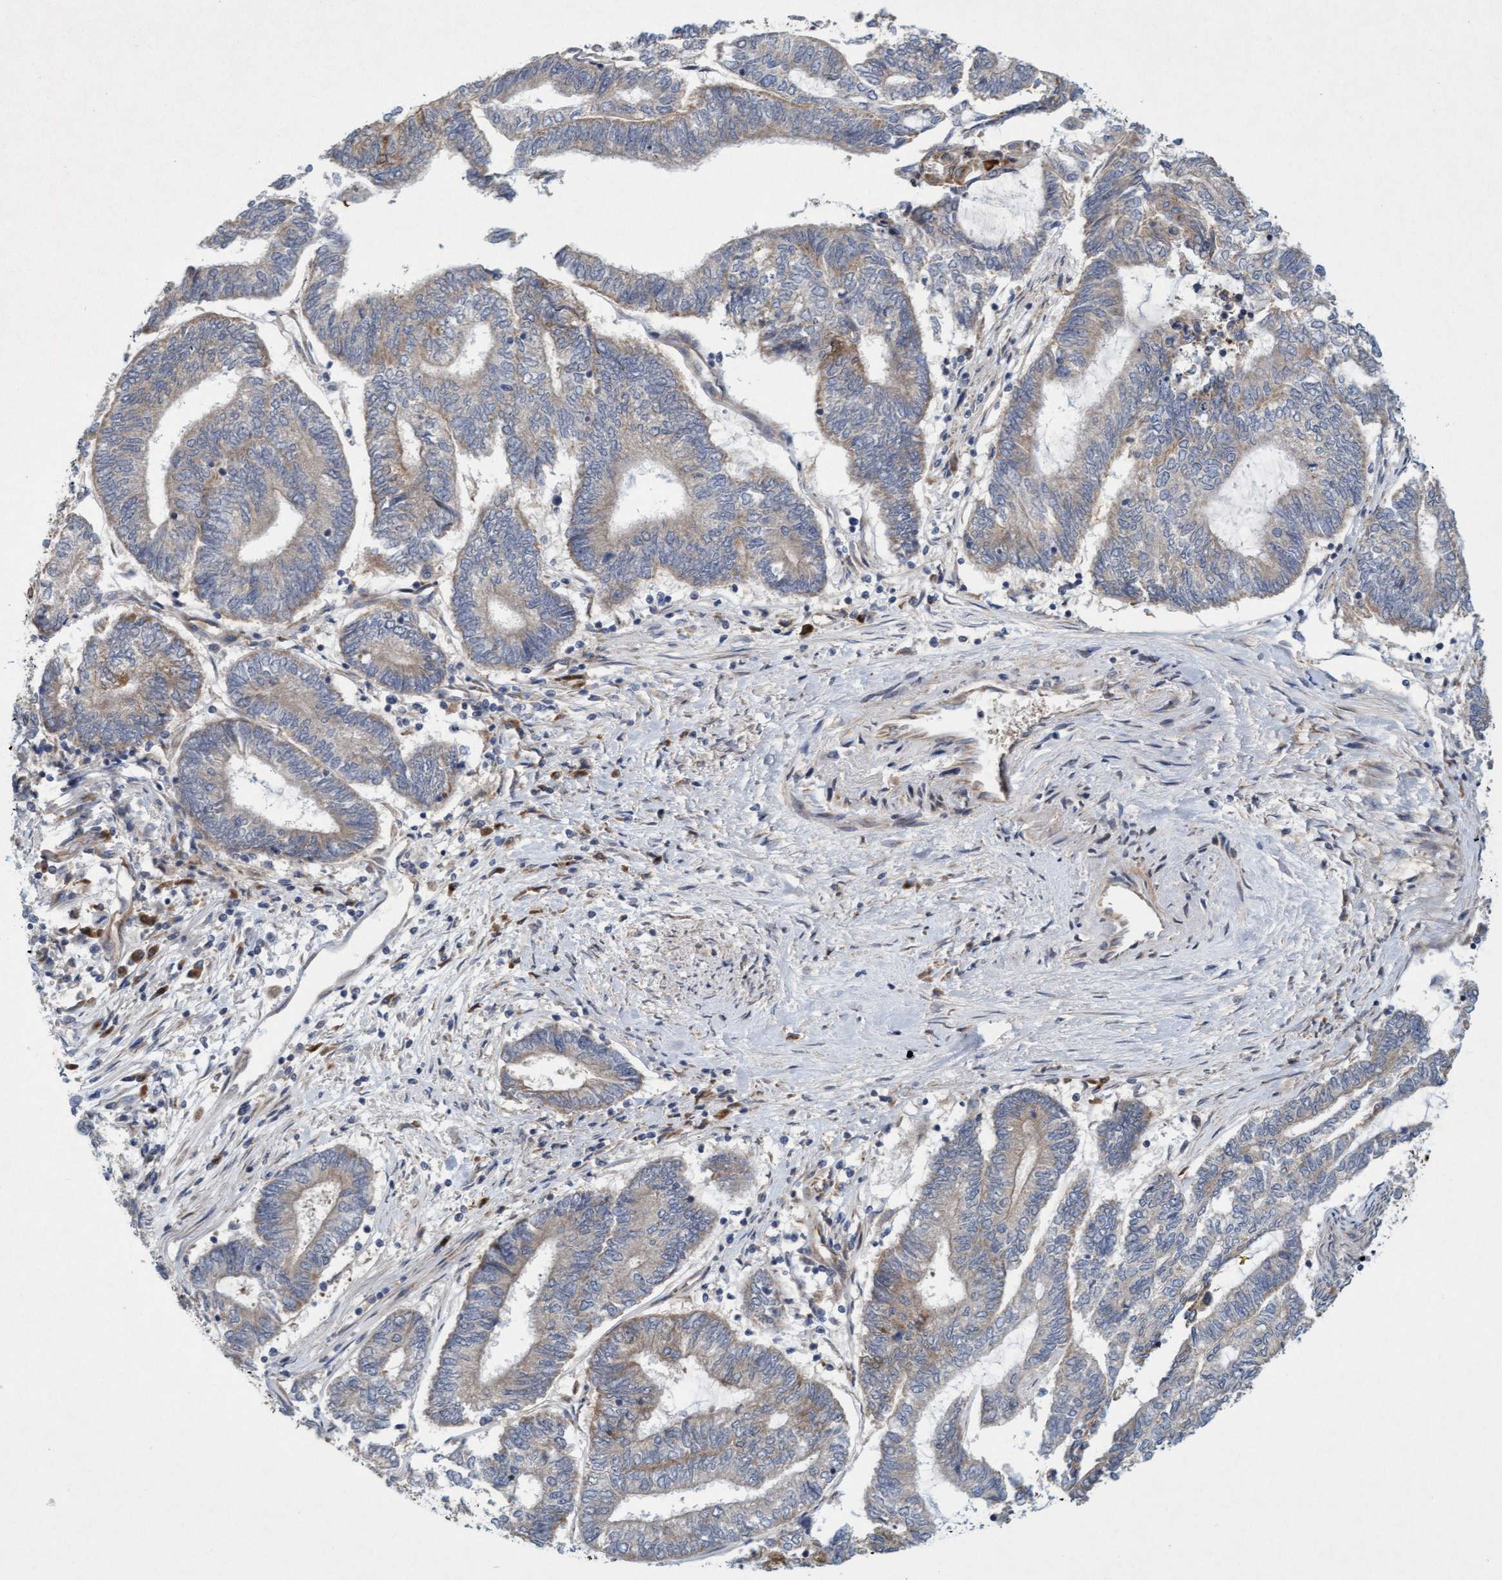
{"staining": {"intensity": "moderate", "quantity": "<25%", "location": "cytoplasmic/membranous"}, "tissue": "endometrial cancer", "cell_type": "Tumor cells", "image_type": "cancer", "snomed": [{"axis": "morphology", "description": "Adenocarcinoma, NOS"}, {"axis": "topography", "description": "Uterus"}, {"axis": "topography", "description": "Endometrium"}], "caption": "The image reveals immunohistochemical staining of endometrial adenocarcinoma. There is moderate cytoplasmic/membranous staining is seen in approximately <25% of tumor cells.", "gene": "DDHD2", "patient": {"sex": "female", "age": 70}}